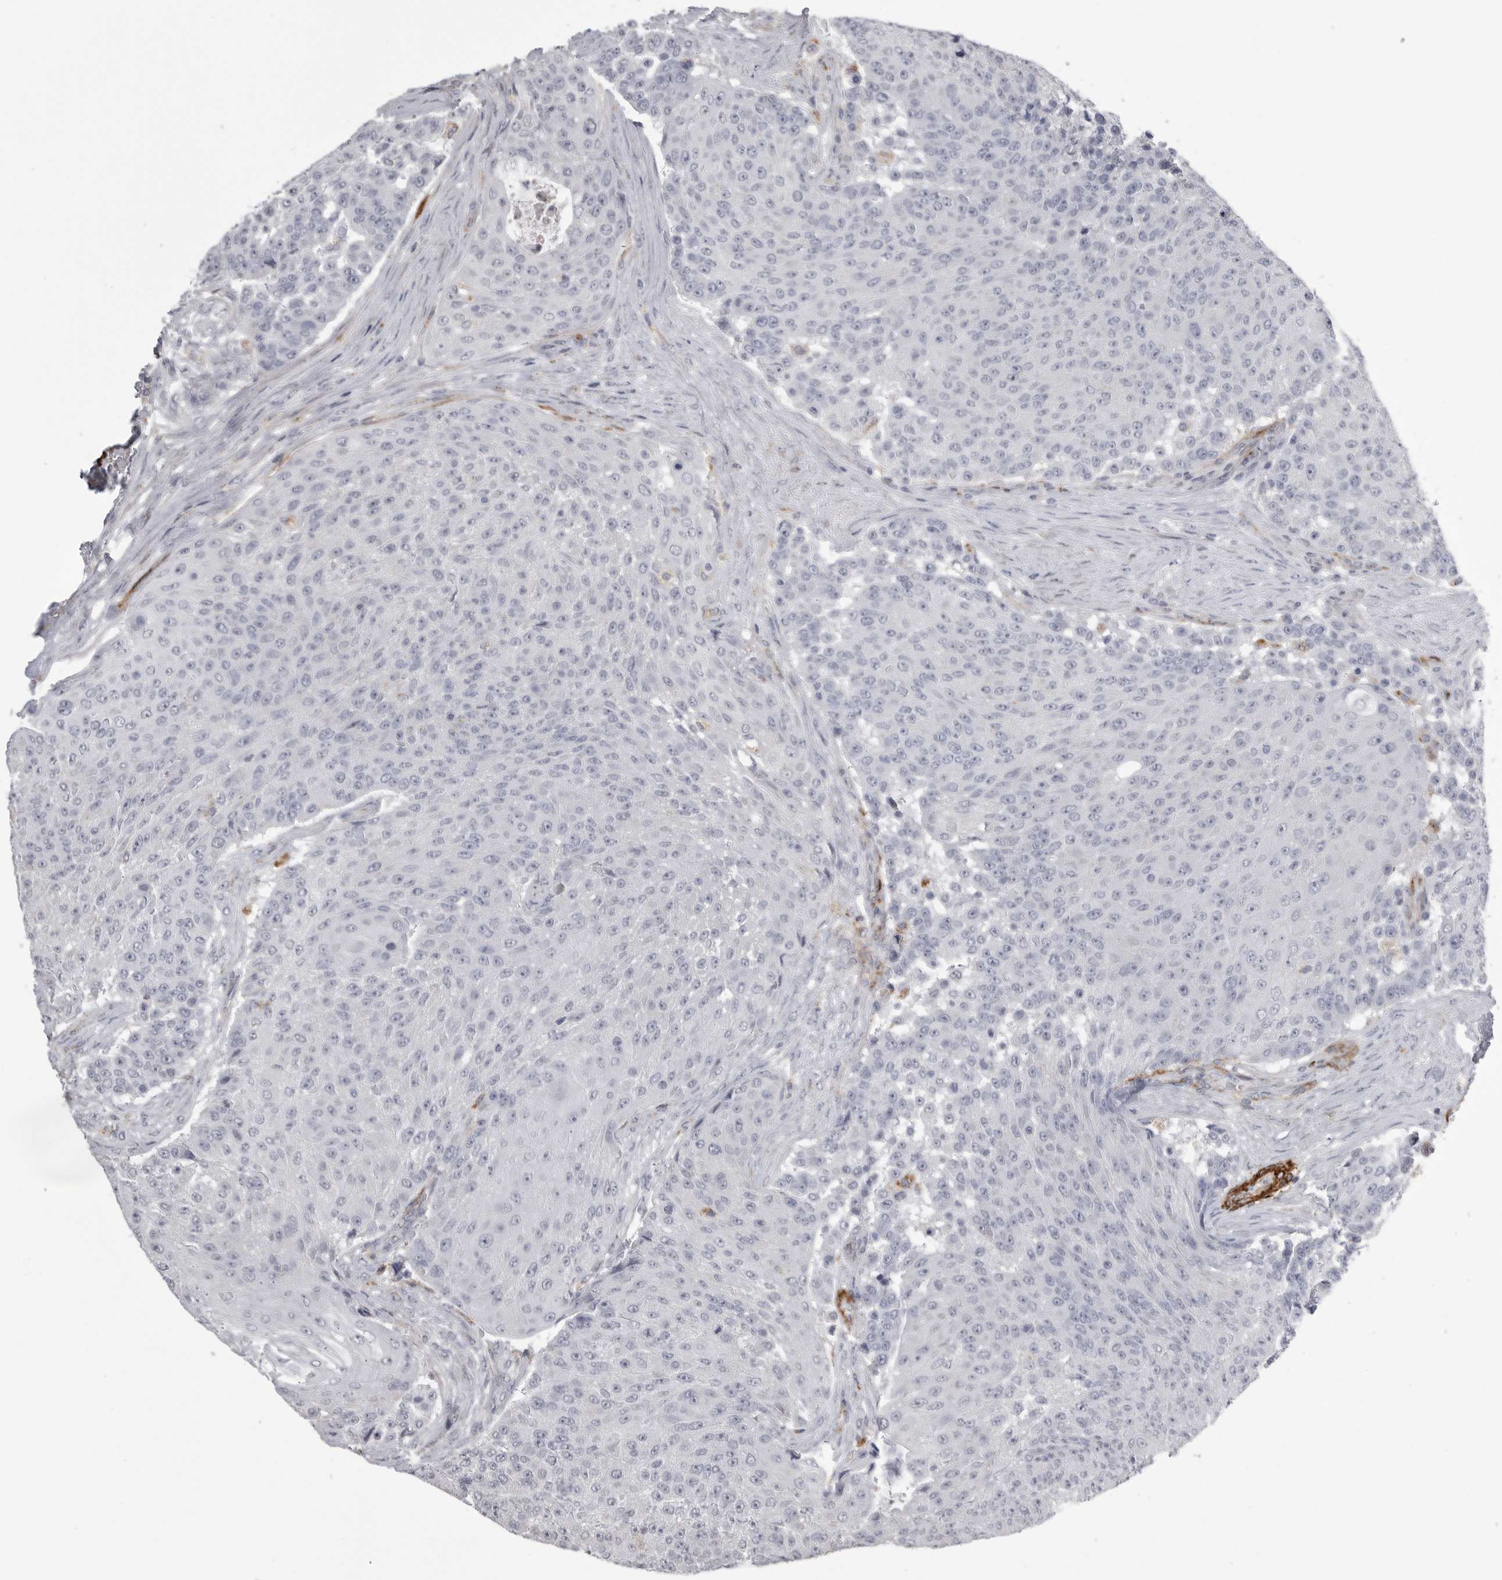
{"staining": {"intensity": "negative", "quantity": "none", "location": "none"}, "tissue": "urothelial cancer", "cell_type": "Tumor cells", "image_type": "cancer", "snomed": [{"axis": "morphology", "description": "Urothelial carcinoma, High grade"}, {"axis": "topography", "description": "Urinary bladder"}], "caption": "Tumor cells are negative for protein expression in human high-grade urothelial carcinoma.", "gene": "AOC3", "patient": {"sex": "female", "age": 63}}